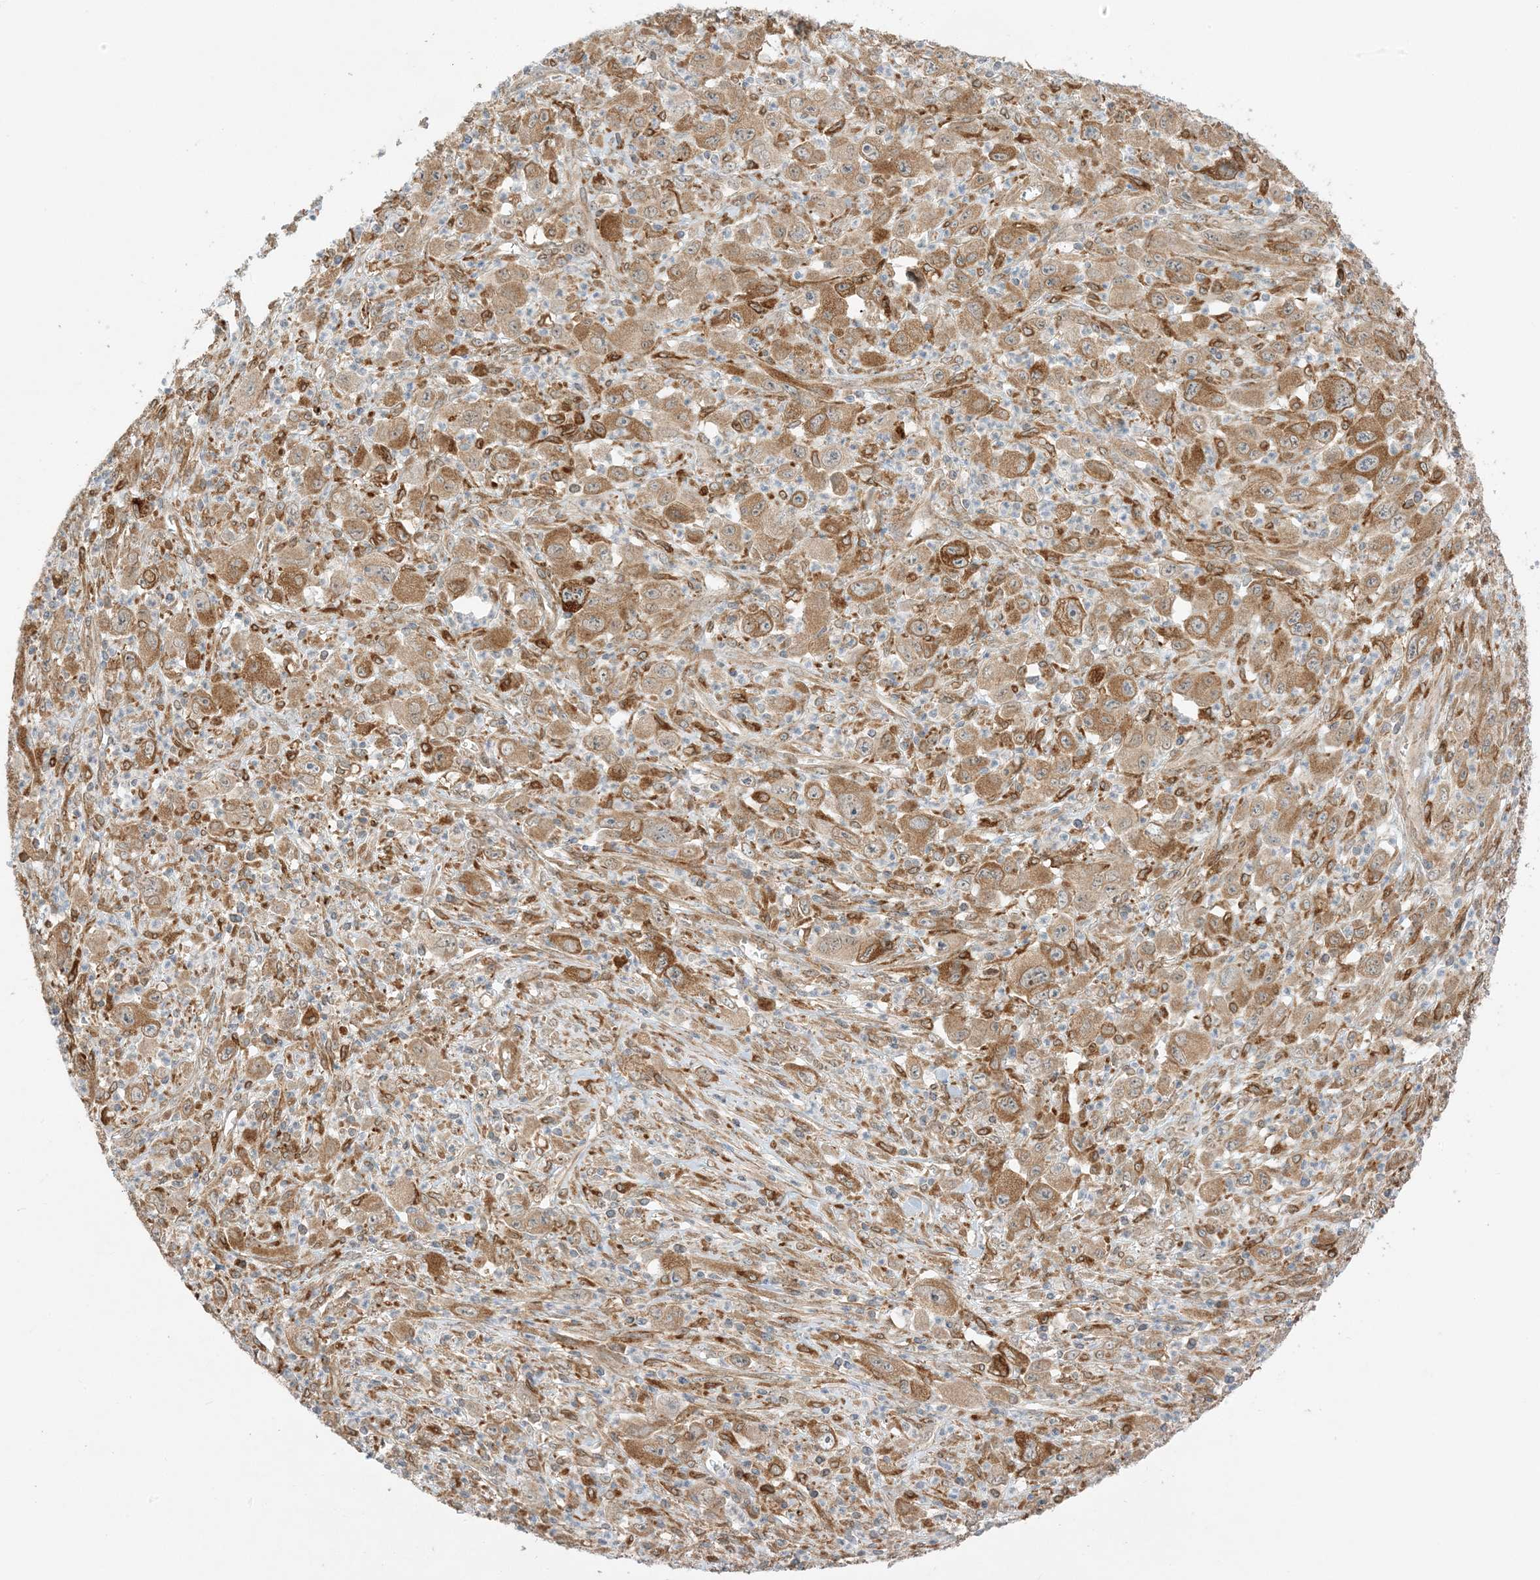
{"staining": {"intensity": "strong", "quantity": ">75%", "location": "cytoplasmic/membranous"}, "tissue": "melanoma", "cell_type": "Tumor cells", "image_type": "cancer", "snomed": [{"axis": "morphology", "description": "Malignant melanoma, Metastatic site"}, {"axis": "topography", "description": "Skin"}], "caption": "A high-resolution histopathology image shows immunohistochemistry (IHC) staining of malignant melanoma (metastatic site), which demonstrates strong cytoplasmic/membranous positivity in approximately >75% of tumor cells.", "gene": "SCARF2", "patient": {"sex": "female", "age": 56}}